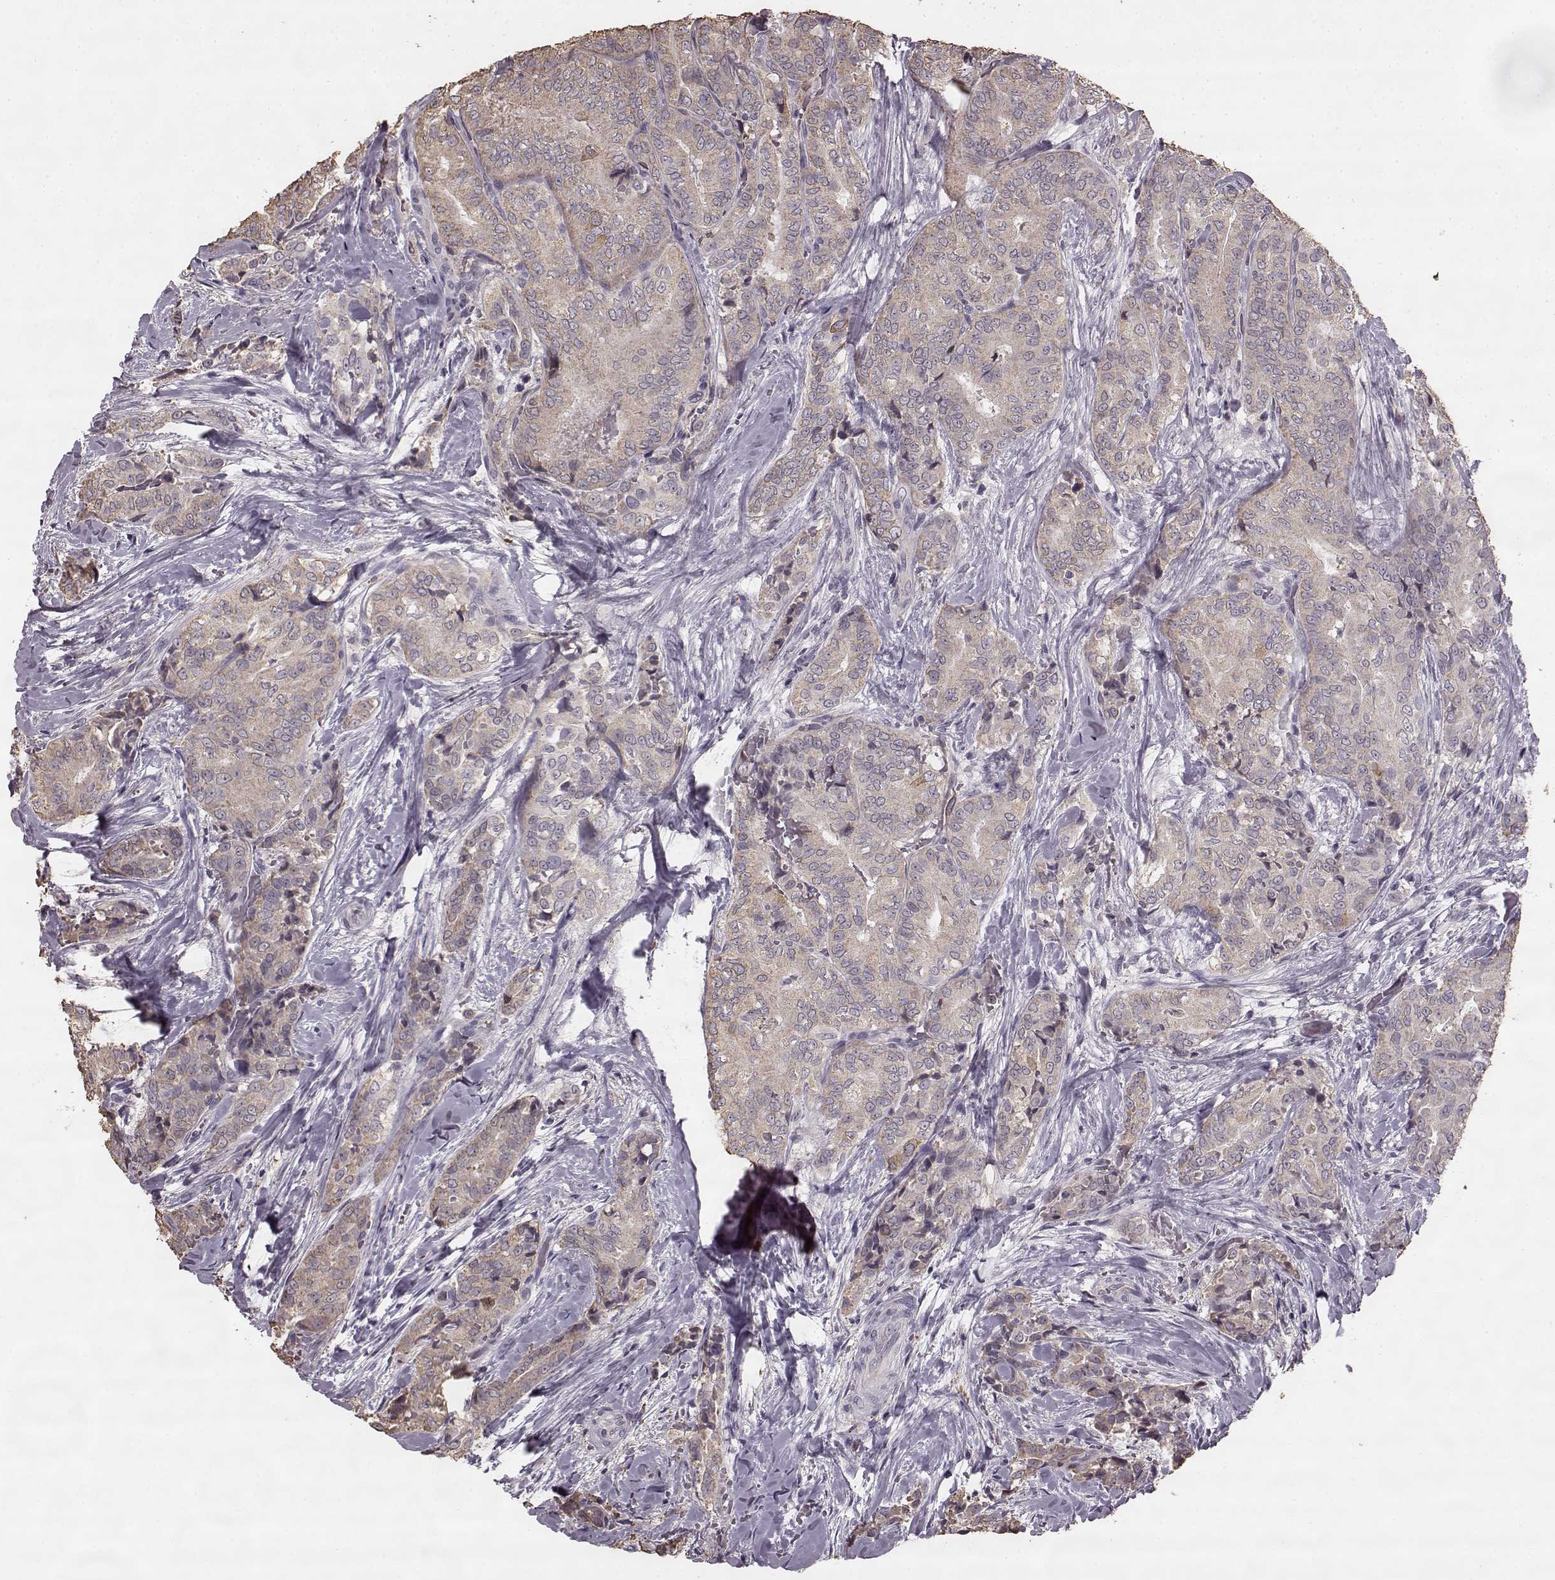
{"staining": {"intensity": "weak", "quantity": ">75%", "location": "cytoplasmic/membranous"}, "tissue": "thyroid cancer", "cell_type": "Tumor cells", "image_type": "cancer", "snomed": [{"axis": "morphology", "description": "Papillary adenocarcinoma, NOS"}, {"axis": "topography", "description": "Thyroid gland"}], "caption": "Immunohistochemistry micrograph of neoplastic tissue: thyroid cancer (papillary adenocarcinoma) stained using IHC reveals low levels of weak protein expression localized specifically in the cytoplasmic/membranous of tumor cells, appearing as a cytoplasmic/membranous brown color.", "gene": "HMMR", "patient": {"sex": "male", "age": 61}}